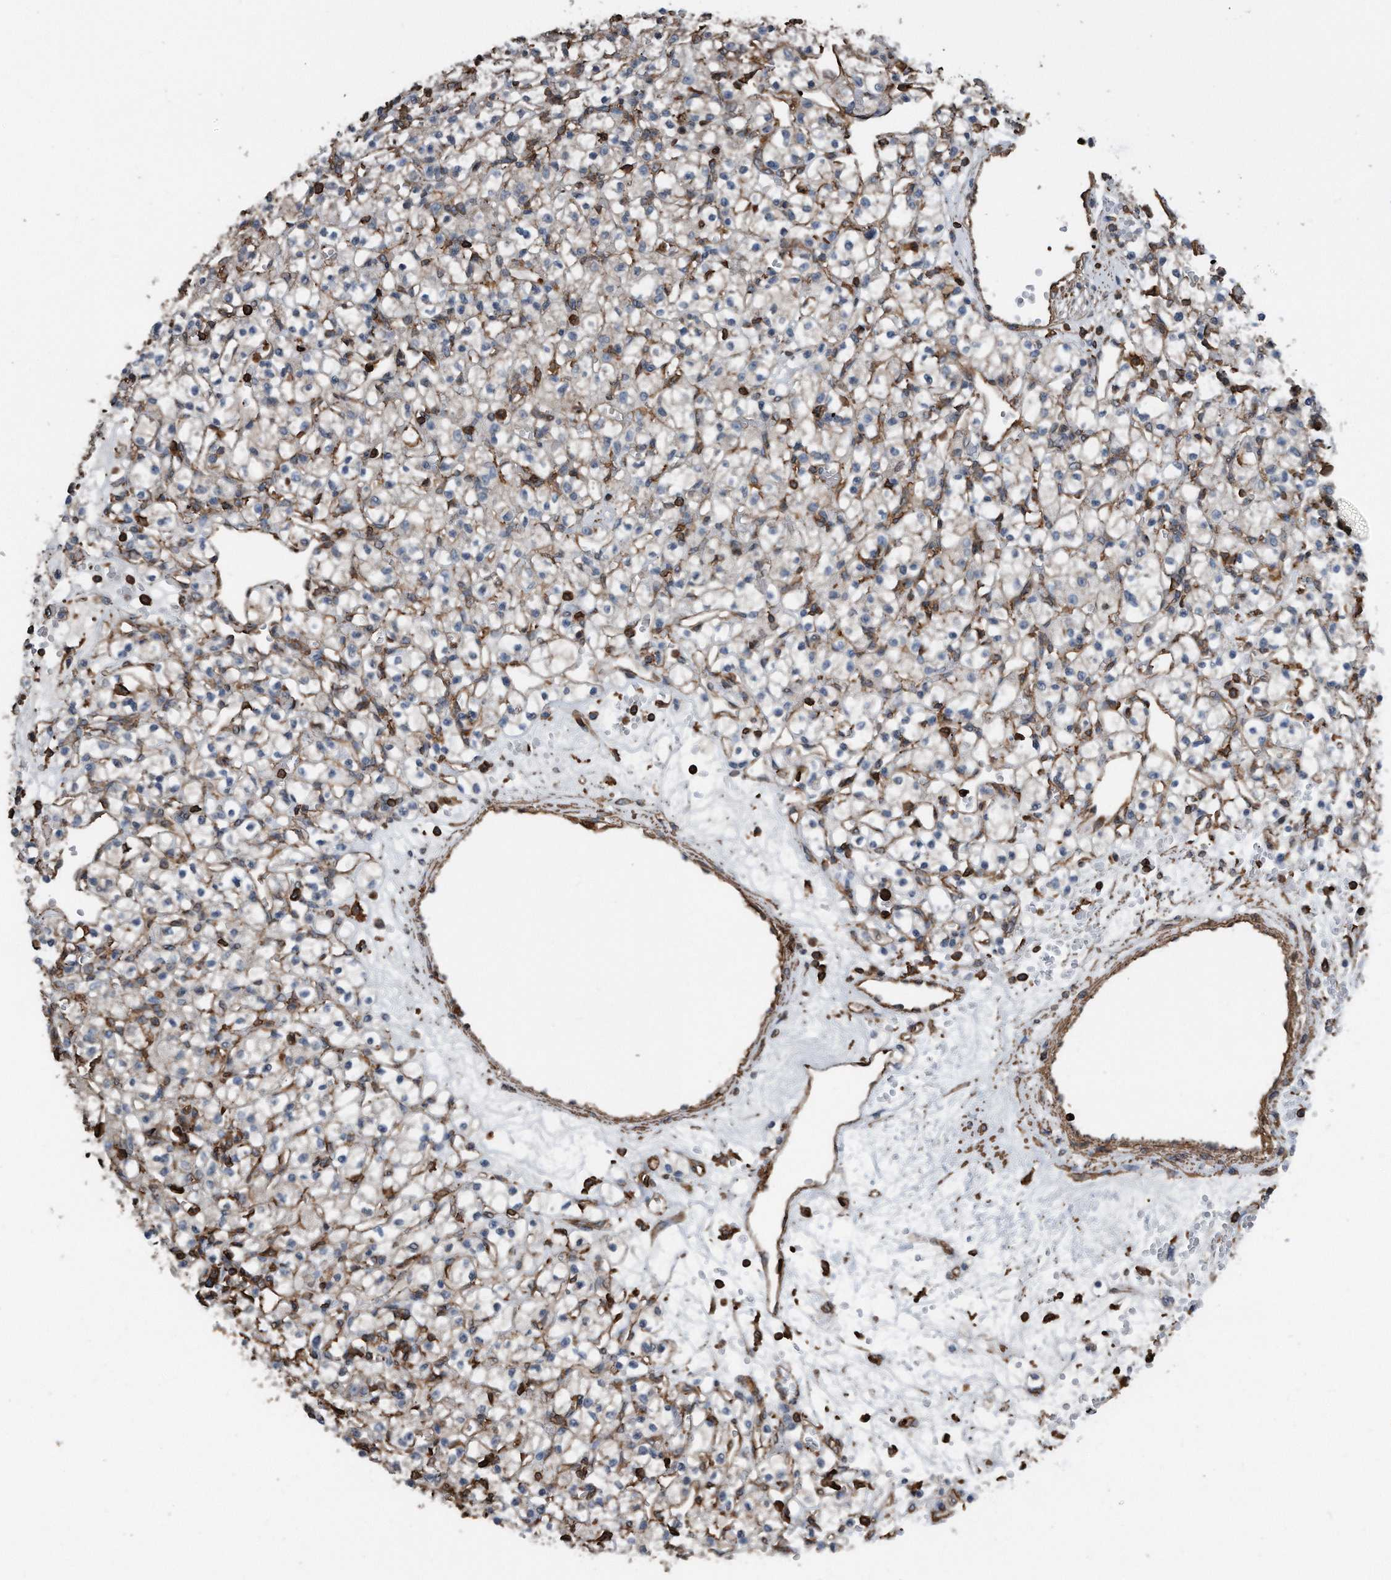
{"staining": {"intensity": "negative", "quantity": "none", "location": "none"}, "tissue": "renal cancer", "cell_type": "Tumor cells", "image_type": "cancer", "snomed": [{"axis": "morphology", "description": "Adenocarcinoma, NOS"}, {"axis": "topography", "description": "Kidney"}], "caption": "Image shows no significant protein expression in tumor cells of adenocarcinoma (renal).", "gene": "RSPO3", "patient": {"sex": "female", "age": 59}}